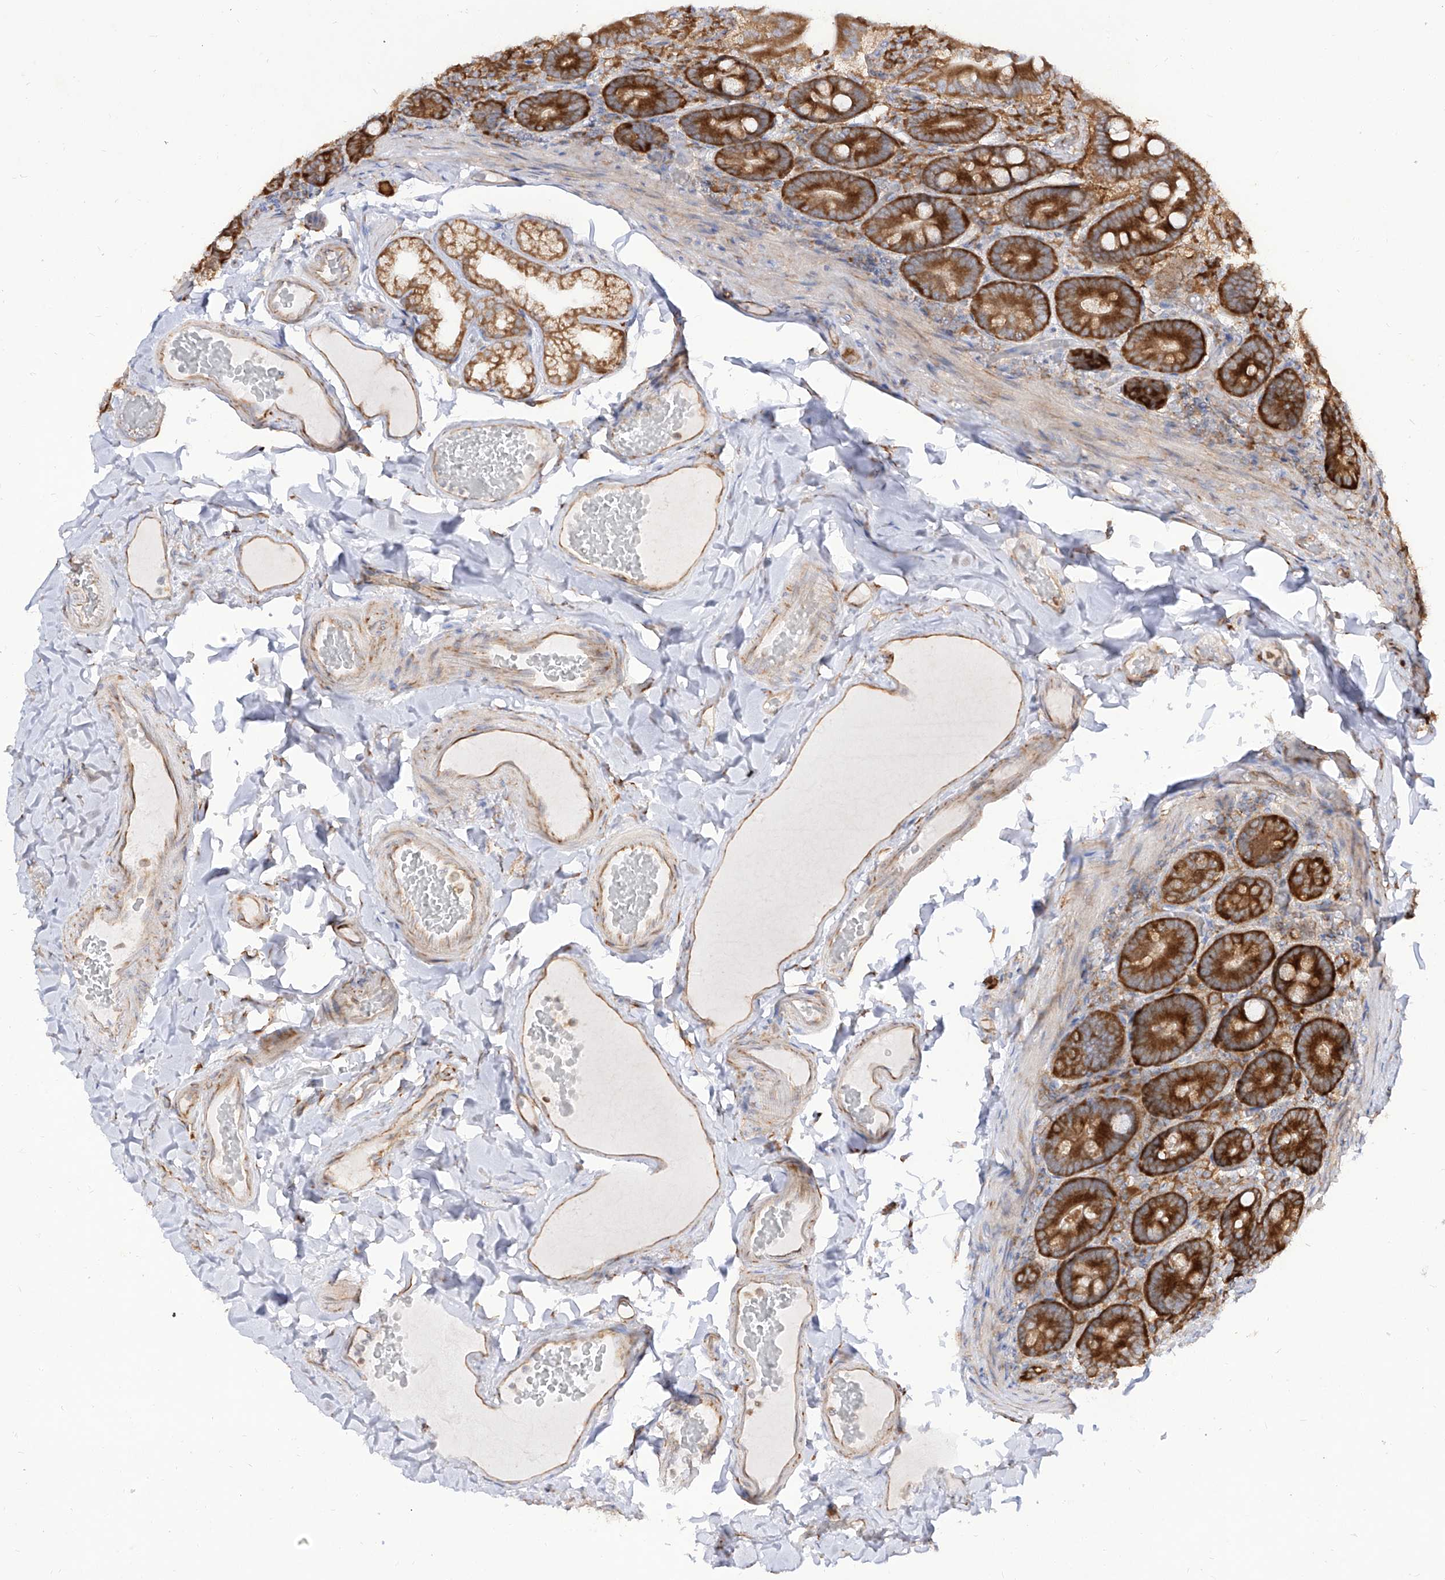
{"staining": {"intensity": "strong", "quantity": ">75%", "location": "cytoplasmic/membranous"}, "tissue": "duodenum", "cell_type": "Glandular cells", "image_type": "normal", "snomed": [{"axis": "morphology", "description": "Normal tissue, NOS"}, {"axis": "topography", "description": "Duodenum"}], "caption": "IHC histopathology image of benign duodenum: duodenum stained using immunohistochemistry (IHC) demonstrates high levels of strong protein expression localized specifically in the cytoplasmic/membranous of glandular cells, appearing as a cytoplasmic/membranous brown color.", "gene": "RPS25", "patient": {"sex": "female", "age": 62}}